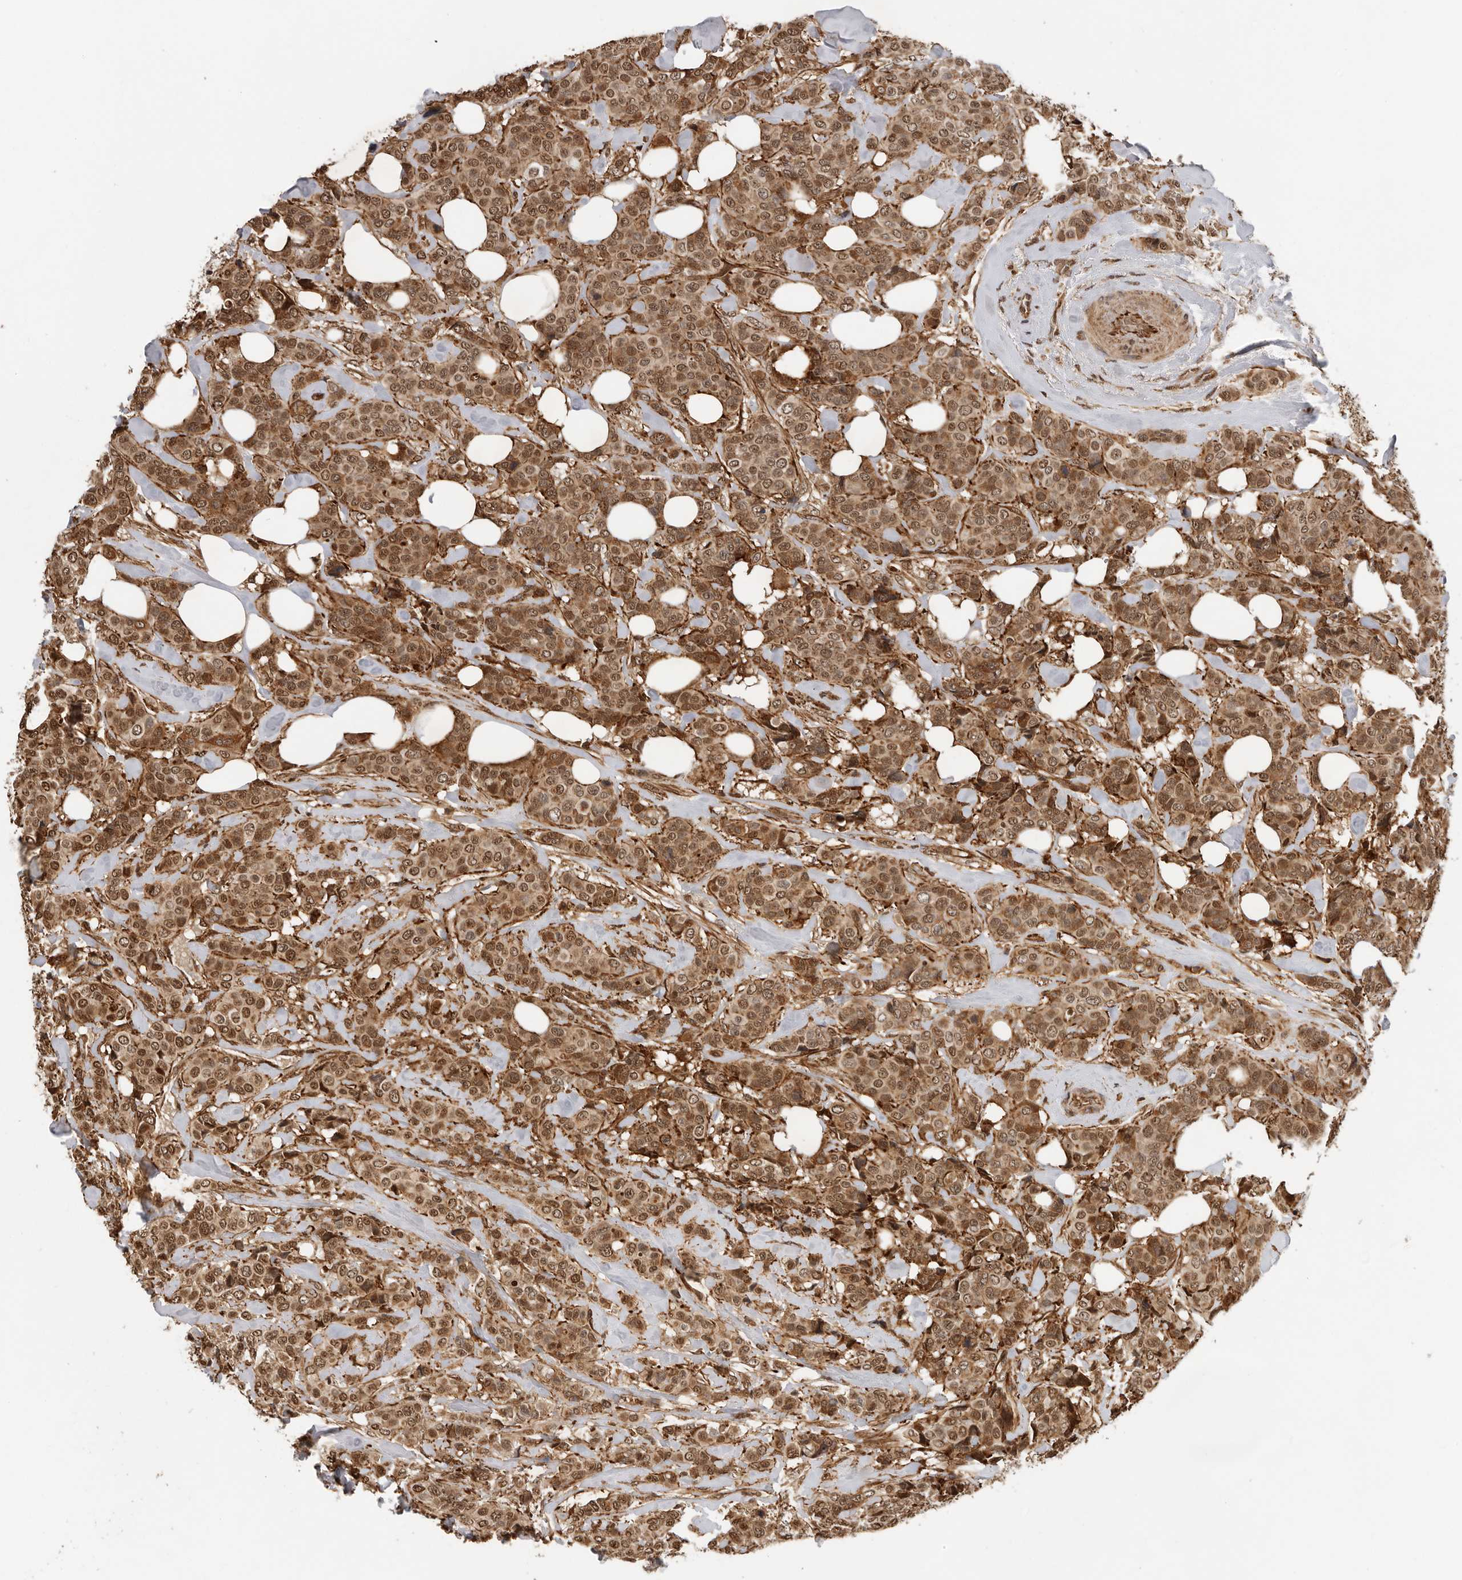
{"staining": {"intensity": "strong", "quantity": ">75%", "location": "cytoplasmic/membranous,nuclear"}, "tissue": "breast cancer", "cell_type": "Tumor cells", "image_type": "cancer", "snomed": [{"axis": "morphology", "description": "Lobular carcinoma"}, {"axis": "topography", "description": "Breast"}], "caption": "An image showing strong cytoplasmic/membranous and nuclear expression in approximately >75% of tumor cells in lobular carcinoma (breast), as visualized by brown immunohistochemical staining.", "gene": "RNF157", "patient": {"sex": "female", "age": 51}}